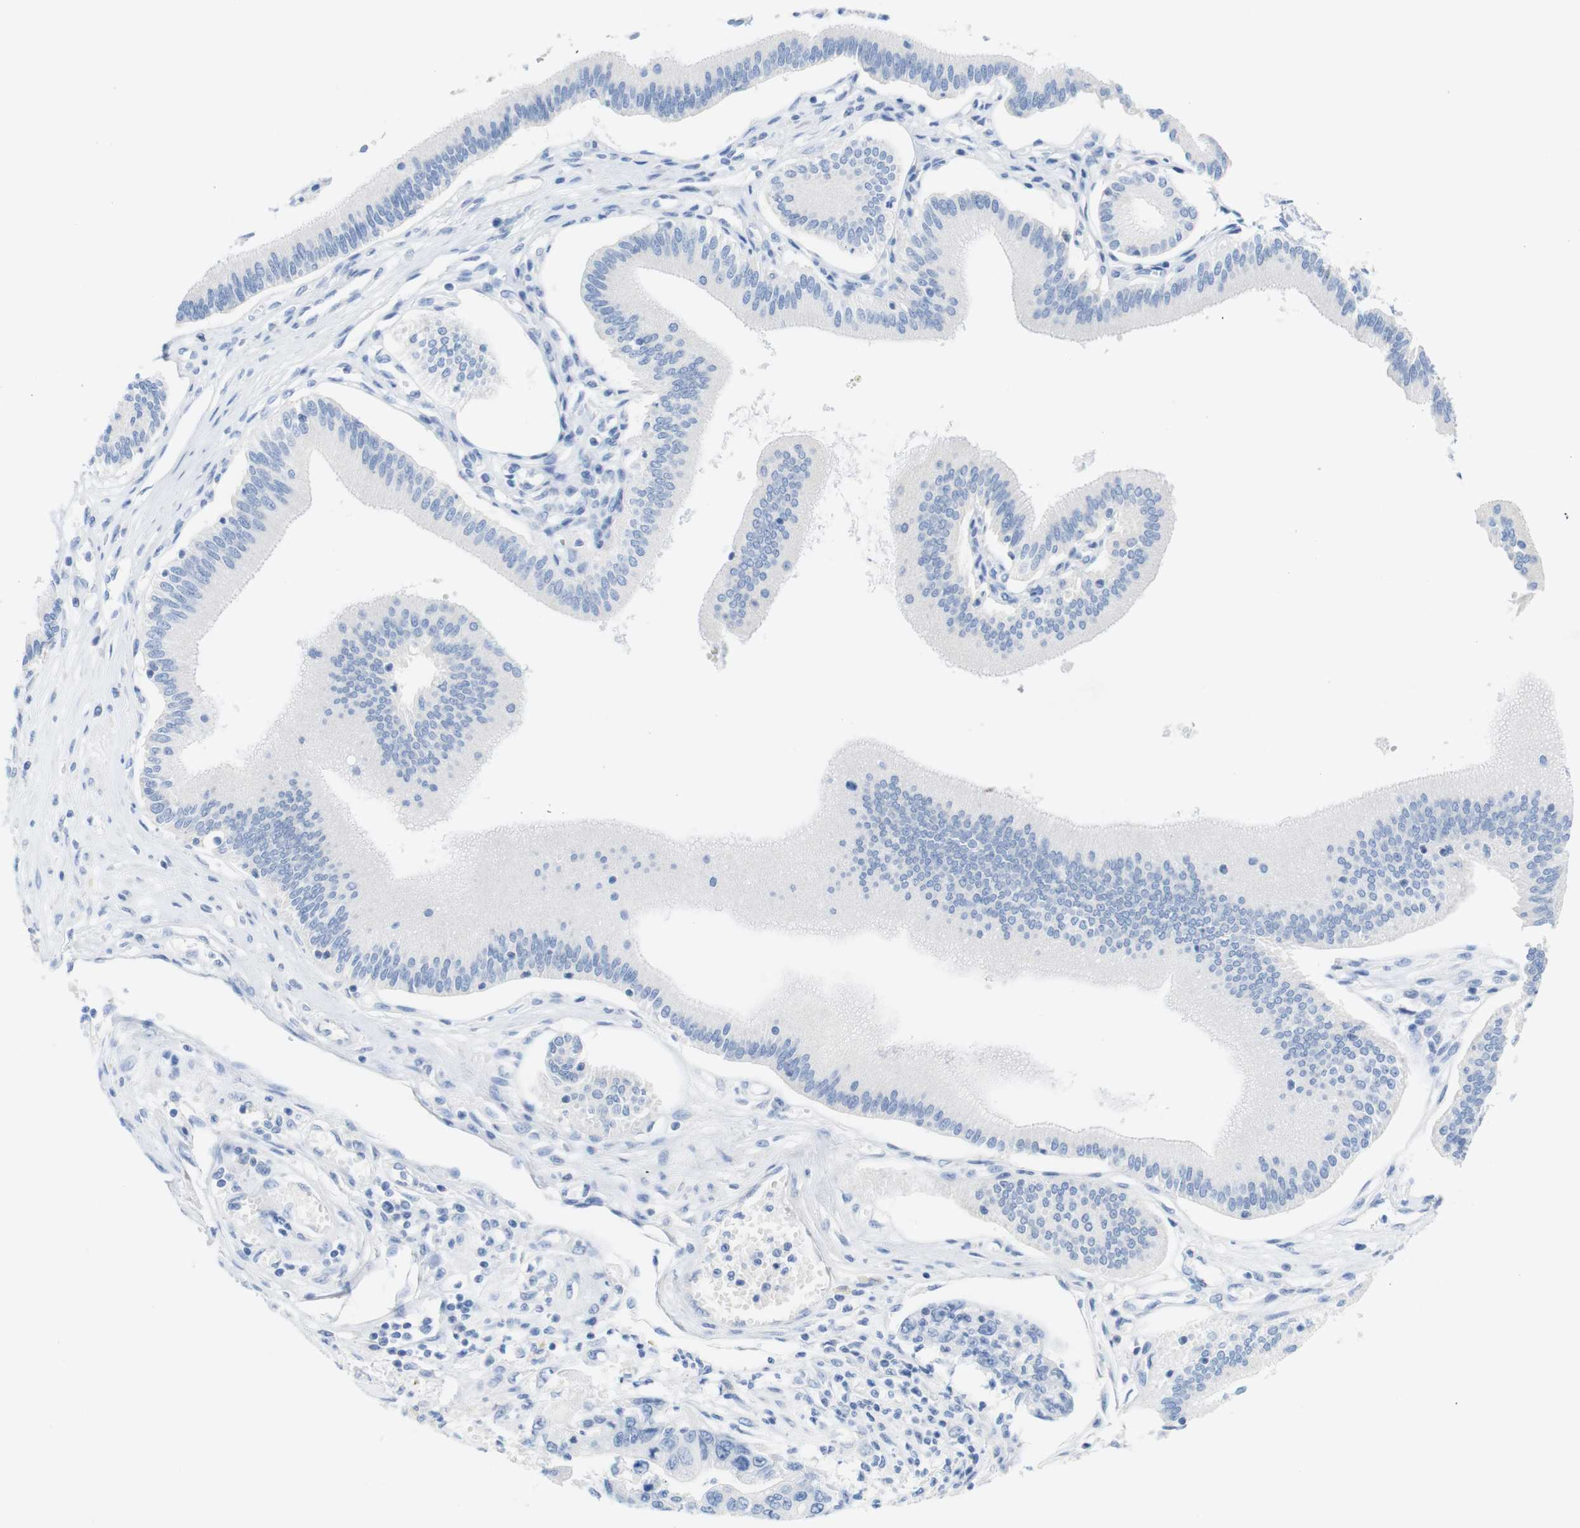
{"staining": {"intensity": "negative", "quantity": "none", "location": "none"}, "tissue": "pancreatic cancer", "cell_type": "Tumor cells", "image_type": "cancer", "snomed": [{"axis": "morphology", "description": "Adenocarcinoma, NOS"}, {"axis": "topography", "description": "Pancreas"}], "caption": "Protein analysis of pancreatic cancer (adenocarcinoma) shows no significant expression in tumor cells.", "gene": "LAG3", "patient": {"sex": "male", "age": 56}}